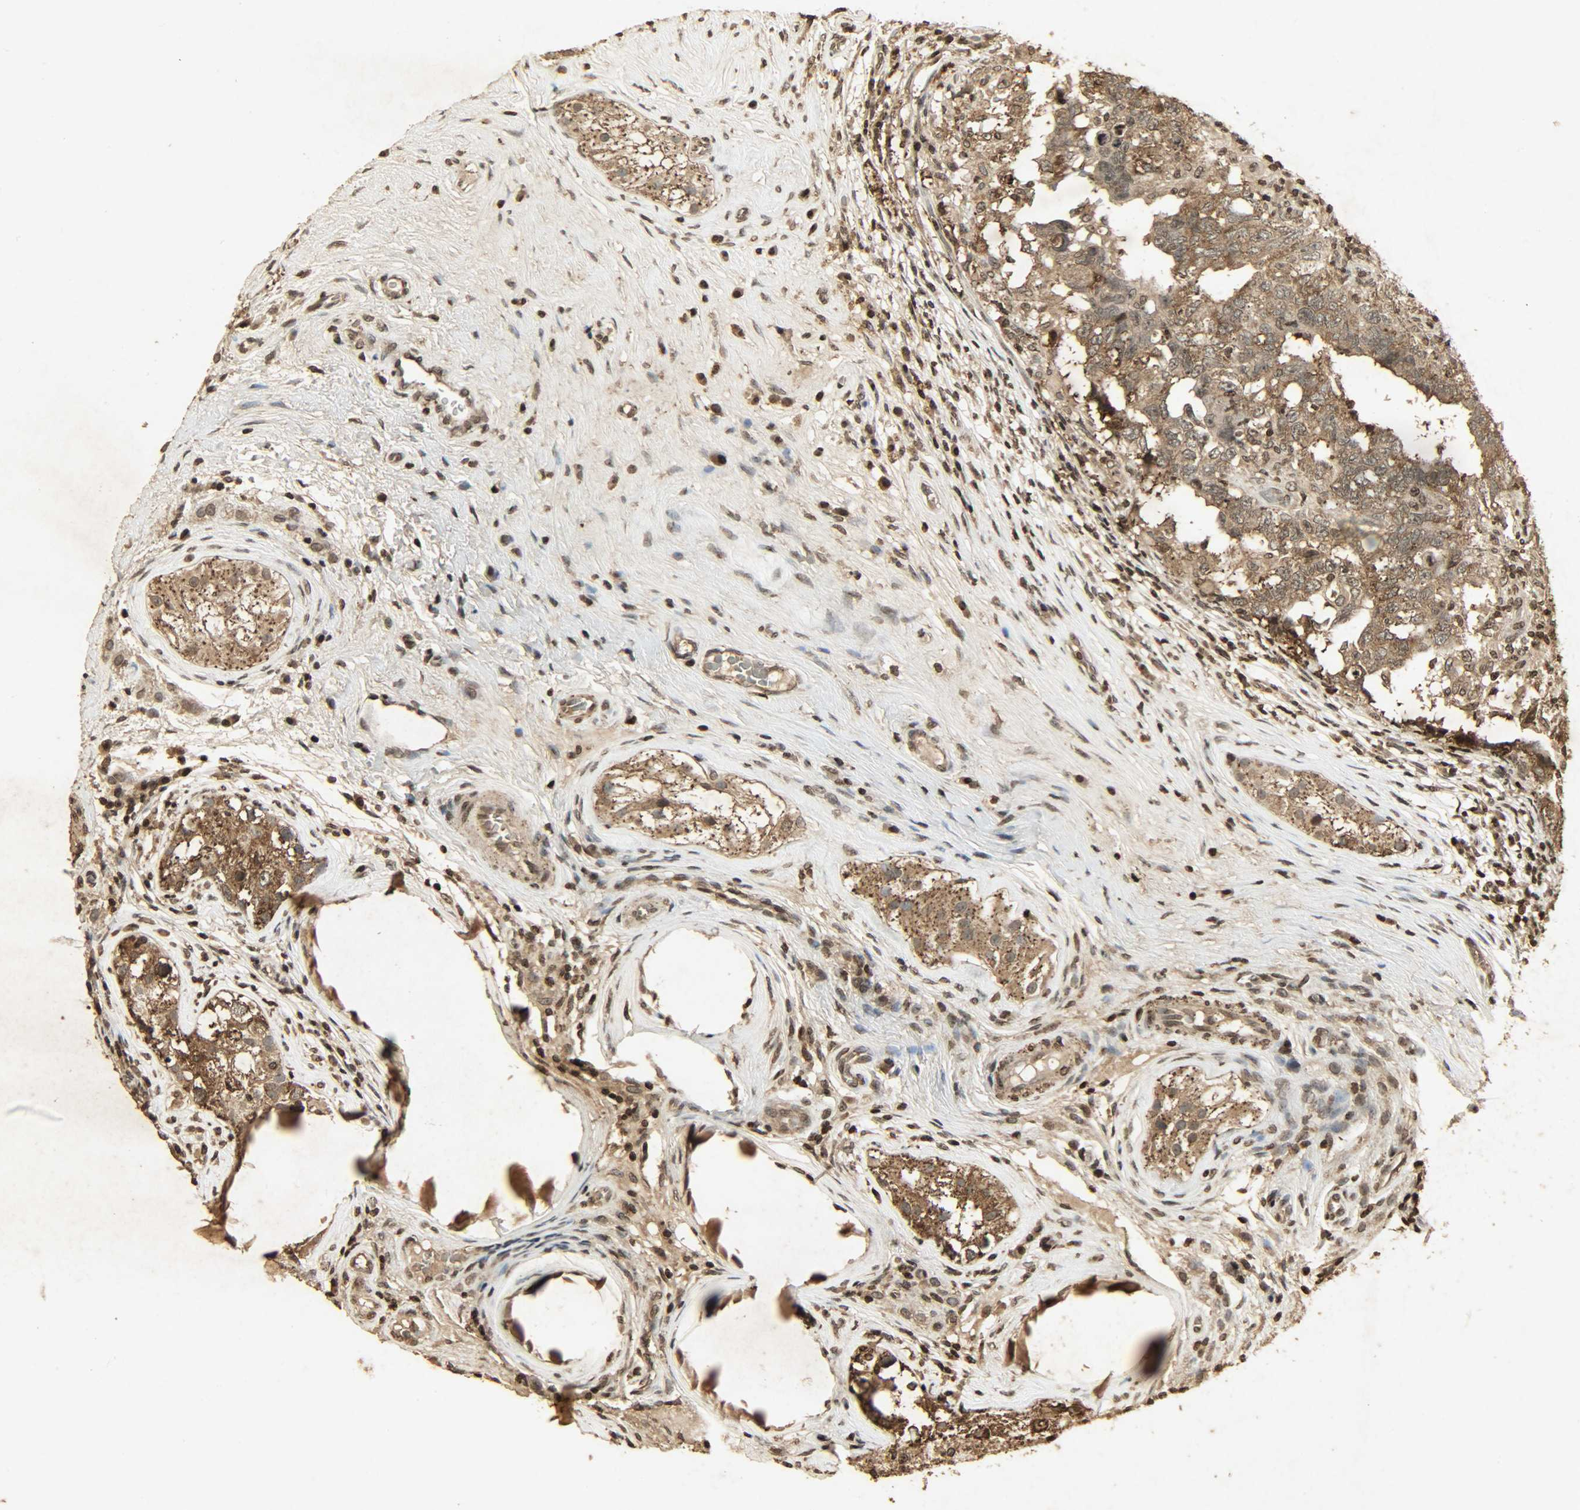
{"staining": {"intensity": "moderate", "quantity": ">75%", "location": "cytoplasmic/membranous,nuclear"}, "tissue": "testis cancer", "cell_type": "Tumor cells", "image_type": "cancer", "snomed": [{"axis": "morphology", "description": "Carcinoma, Embryonal, NOS"}, {"axis": "topography", "description": "Testis"}], "caption": "Embryonal carcinoma (testis) stained with a protein marker demonstrates moderate staining in tumor cells.", "gene": "PPP3R1", "patient": {"sex": "male", "age": 21}}